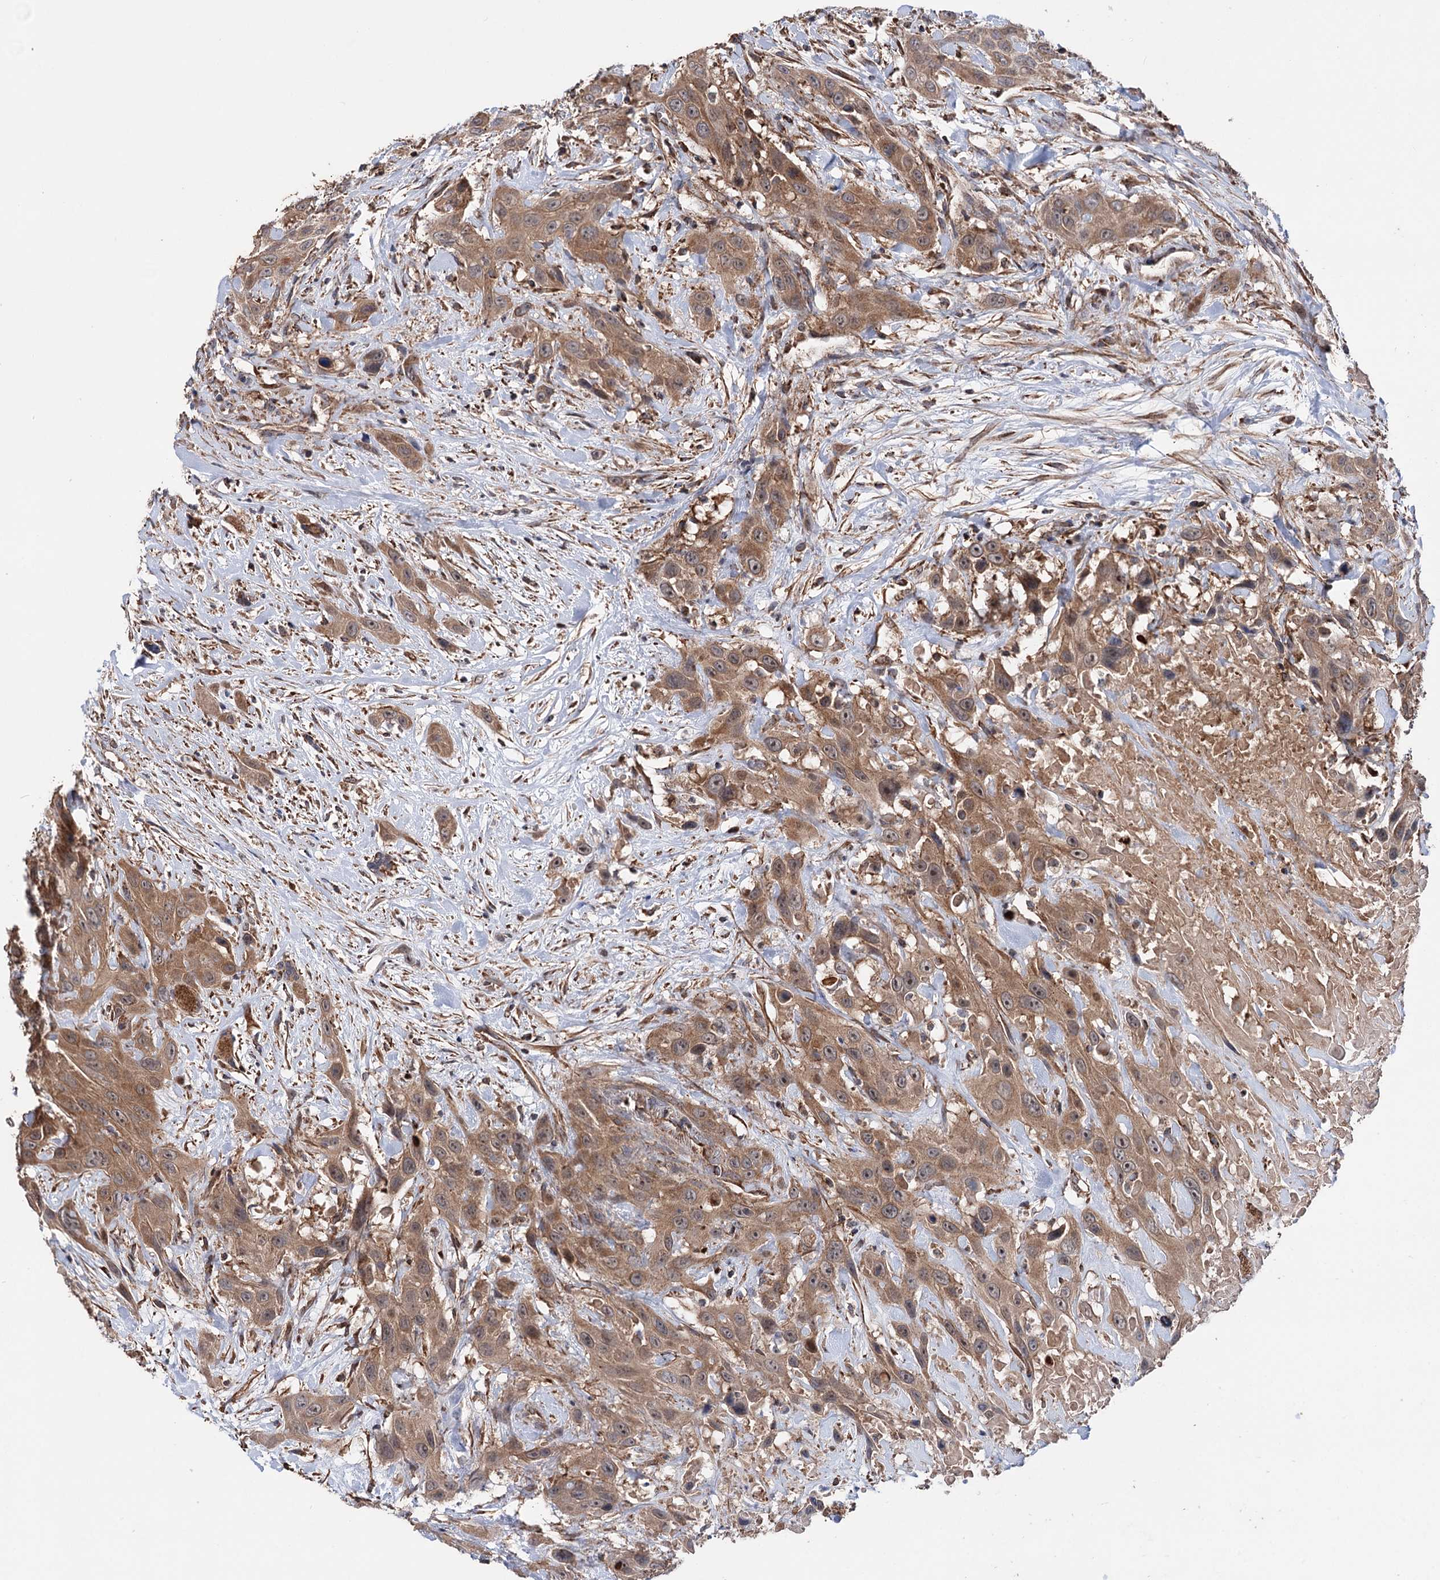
{"staining": {"intensity": "moderate", "quantity": ">75%", "location": "cytoplasmic/membranous"}, "tissue": "head and neck cancer", "cell_type": "Tumor cells", "image_type": "cancer", "snomed": [{"axis": "morphology", "description": "Squamous cell carcinoma, NOS"}, {"axis": "topography", "description": "Head-Neck"}], "caption": "A high-resolution photomicrograph shows immunohistochemistry (IHC) staining of head and neck cancer, which exhibits moderate cytoplasmic/membranous expression in approximately >75% of tumor cells.", "gene": "SUCLA2", "patient": {"sex": "male", "age": 81}}